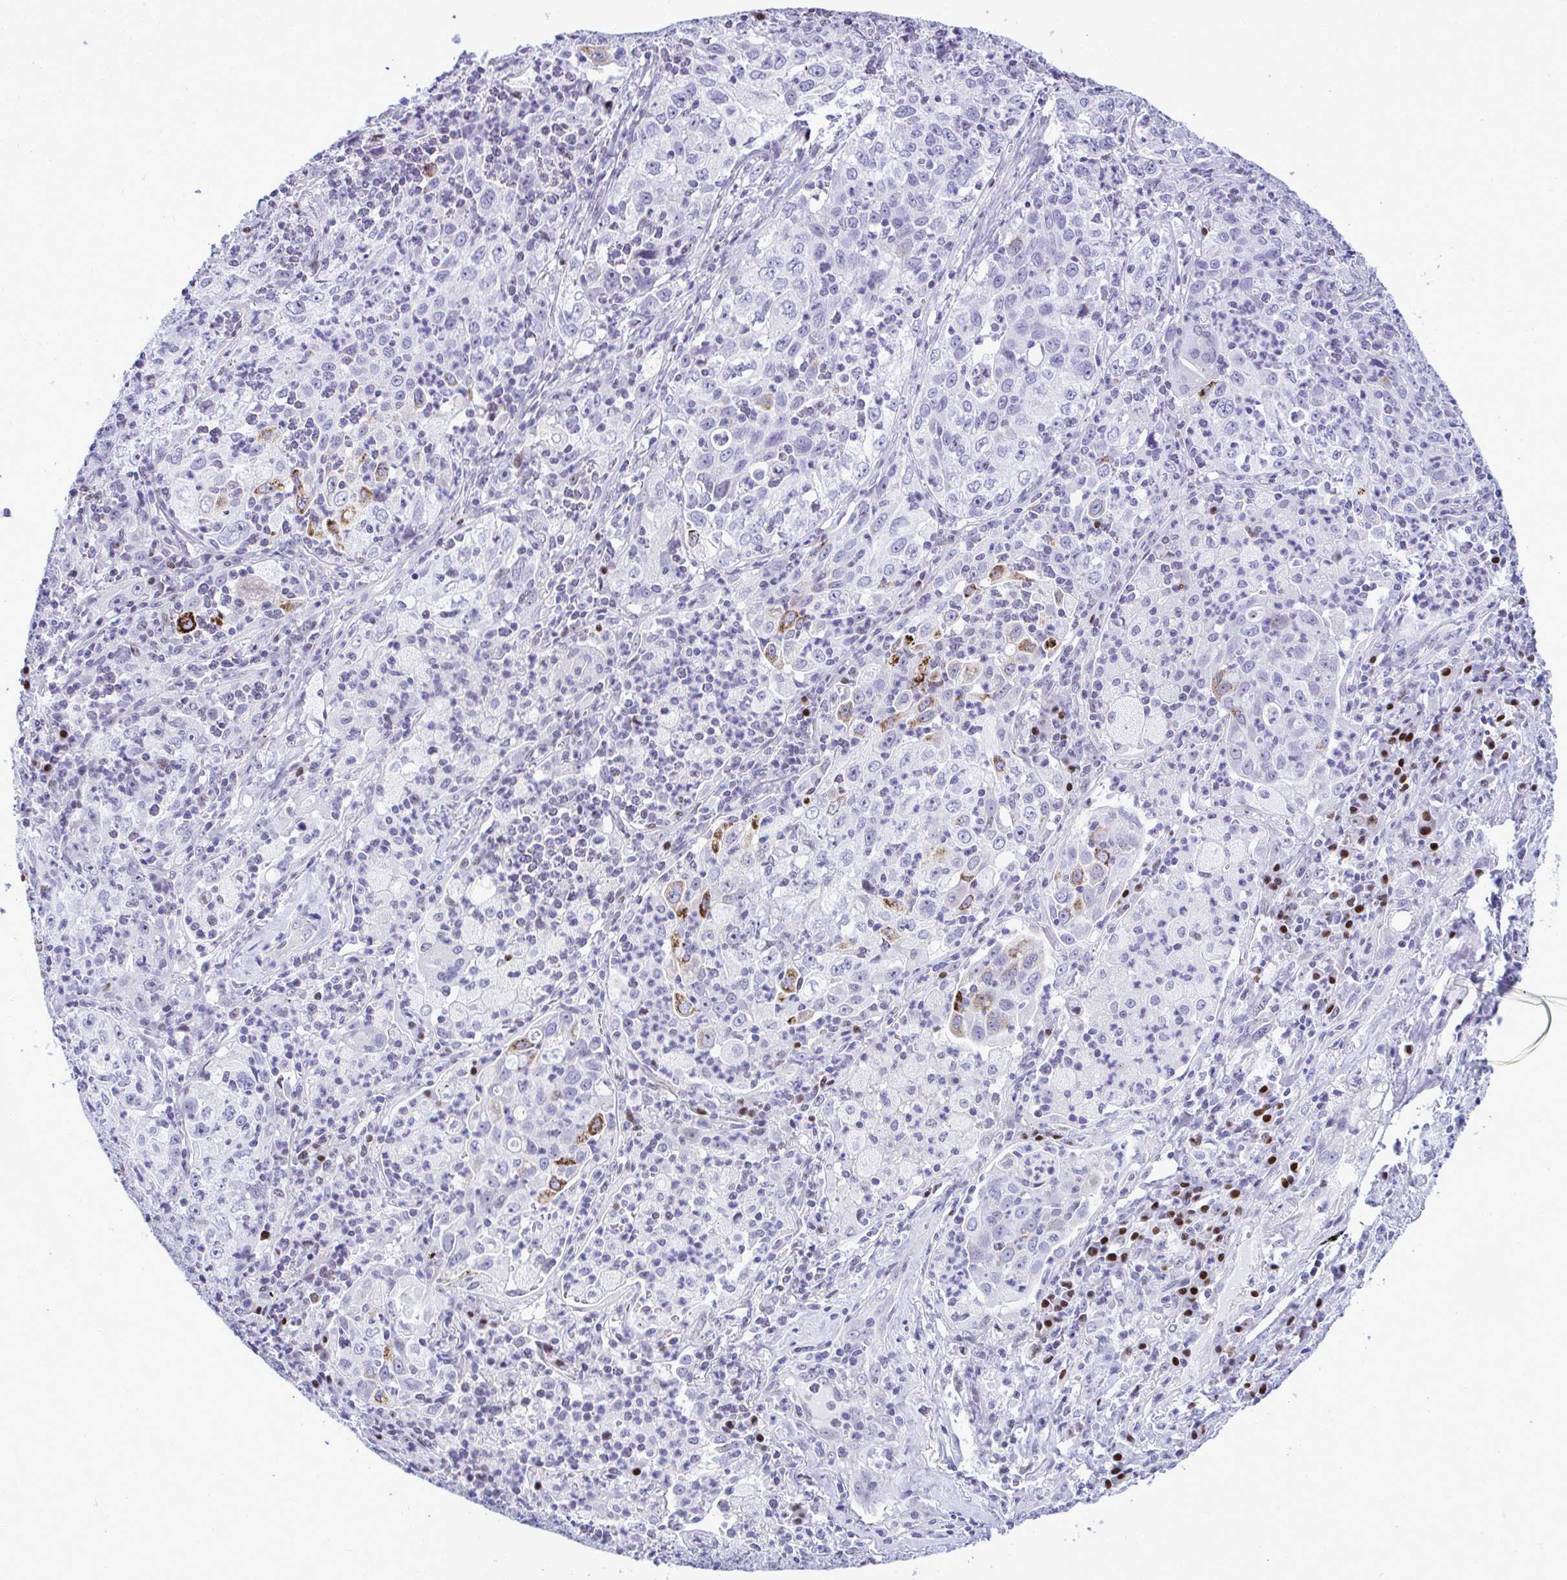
{"staining": {"intensity": "negative", "quantity": "none", "location": "none"}, "tissue": "lung cancer", "cell_type": "Tumor cells", "image_type": "cancer", "snomed": [{"axis": "morphology", "description": "Squamous cell carcinoma, NOS"}, {"axis": "topography", "description": "Lung"}], "caption": "This is an immunohistochemistry (IHC) histopathology image of human lung cancer (squamous cell carcinoma). There is no staining in tumor cells.", "gene": "SLC25A51", "patient": {"sex": "male", "age": 71}}